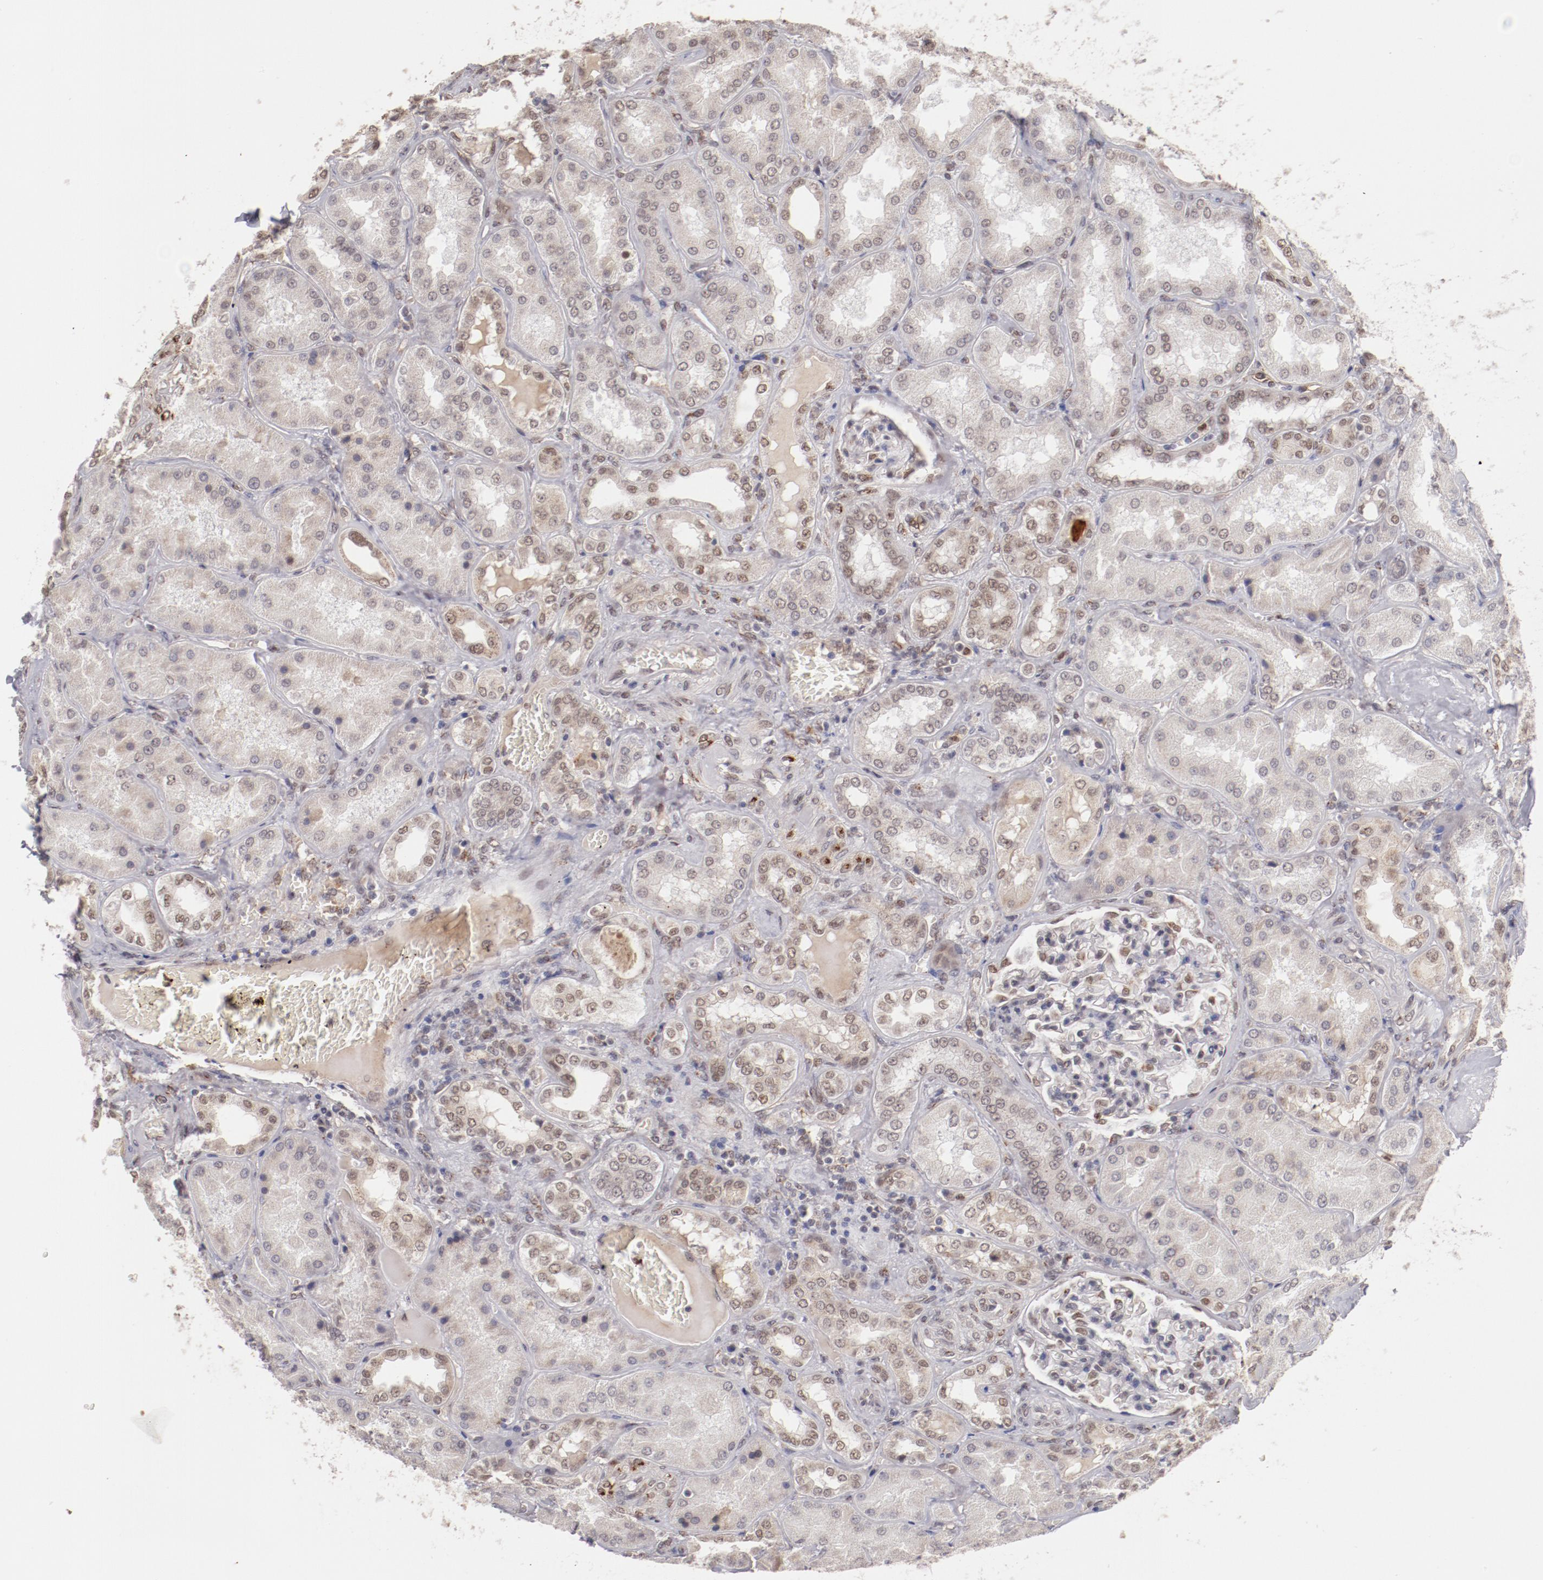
{"staining": {"intensity": "weak", "quantity": "25%-75%", "location": "cytoplasmic/membranous,nuclear"}, "tissue": "kidney", "cell_type": "Cells in glomeruli", "image_type": "normal", "snomed": [{"axis": "morphology", "description": "Normal tissue, NOS"}, {"axis": "topography", "description": "Kidney"}], "caption": "This micrograph demonstrates IHC staining of normal kidney, with low weak cytoplasmic/membranous,nuclear positivity in approximately 25%-75% of cells in glomeruli.", "gene": "NFE2", "patient": {"sex": "female", "age": 56}}